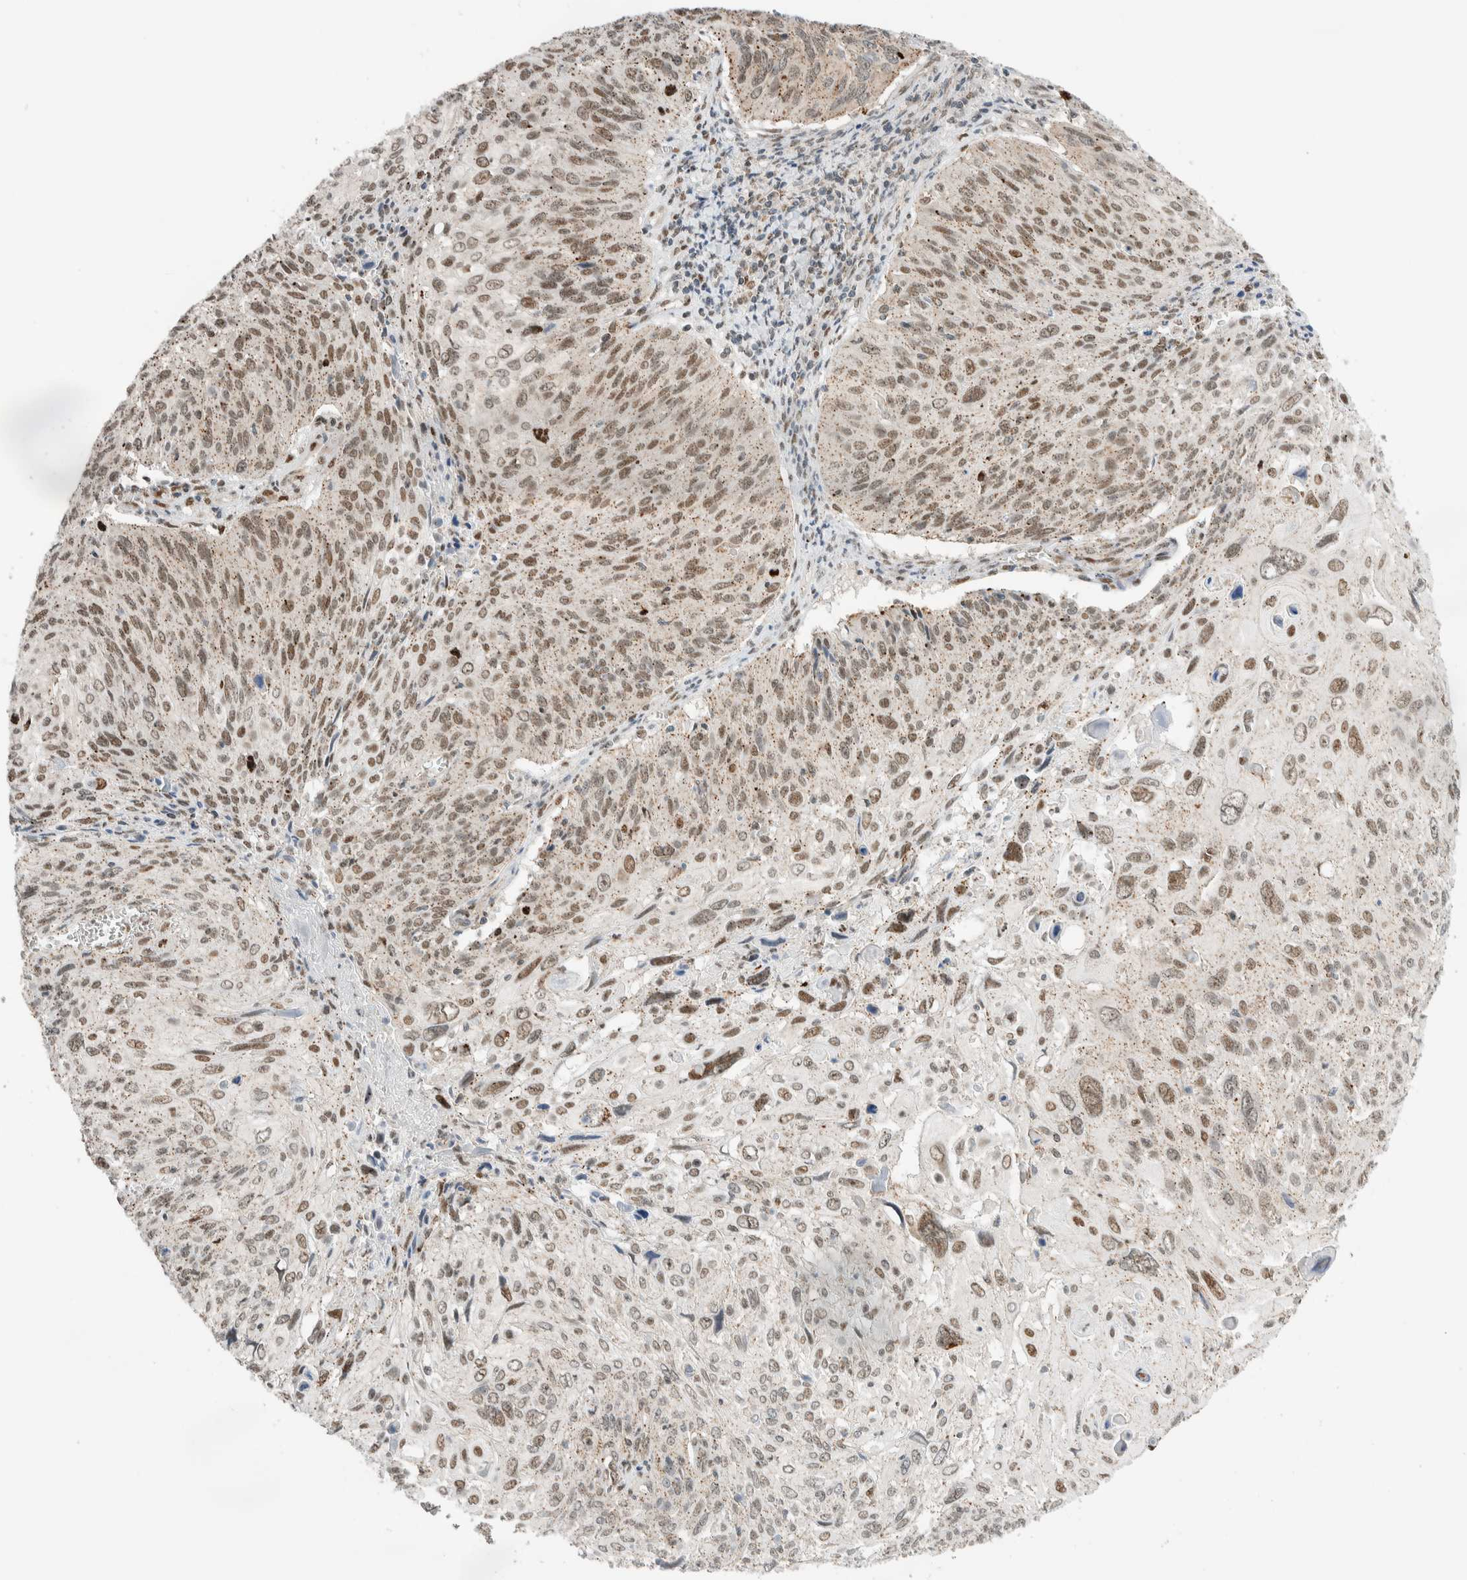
{"staining": {"intensity": "weak", "quantity": ">75%", "location": "cytoplasmic/membranous,nuclear"}, "tissue": "cervical cancer", "cell_type": "Tumor cells", "image_type": "cancer", "snomed": [{"axis": "morphology", "description": "Squamous cell carcinoma, NOS"}, {"axis": "topography", "description": "Cervix"}], "caption": "Protein analysis of cervical squamous cell carcinoma tissue exhibits weak cytoplasmic/membranous and nuclear staining in about >75% of tumor cells.", "gene": "TFE3", "patient": {"sex": "female", "age": 51}}